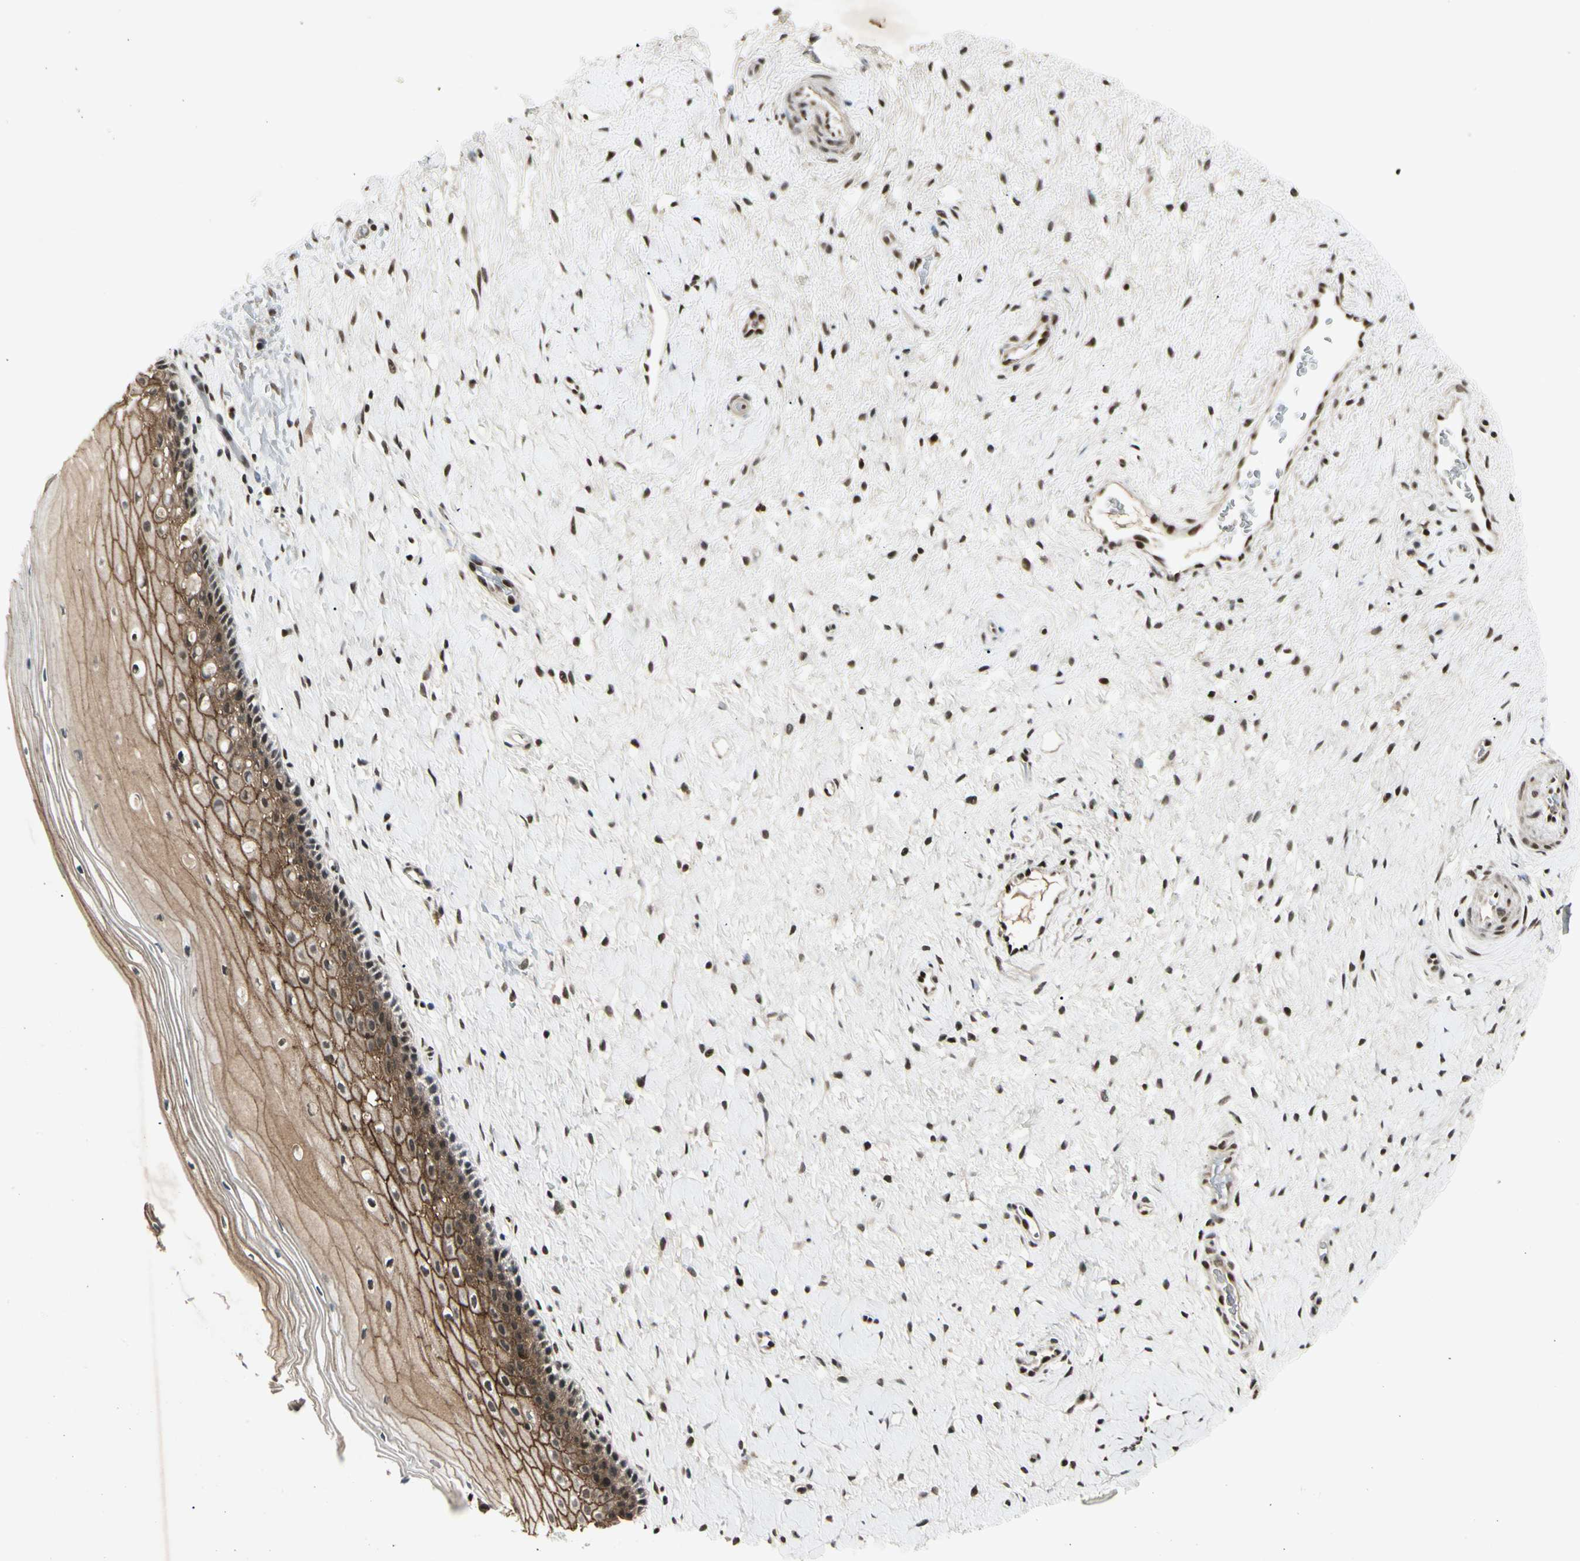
{"staining": {"intensity": "moderate", "quantity": ">75%", "location": "nuclear"}, "tissue": "cervix", "cell_type": "Glandular cells", "image_type": "normal", "snomed": [{"axis": "morphology", "description": "Normal tissue, NOS"}, {"axis": "topography", "description": "Cervix"}], "caption": "Benign cervix shows moderate nuclear staining in approximately >75% of glandular cells, visualized by immunohistochemistry.", "gene": "FOXJ2", "patient": {"sex": "female", "age": 39}}